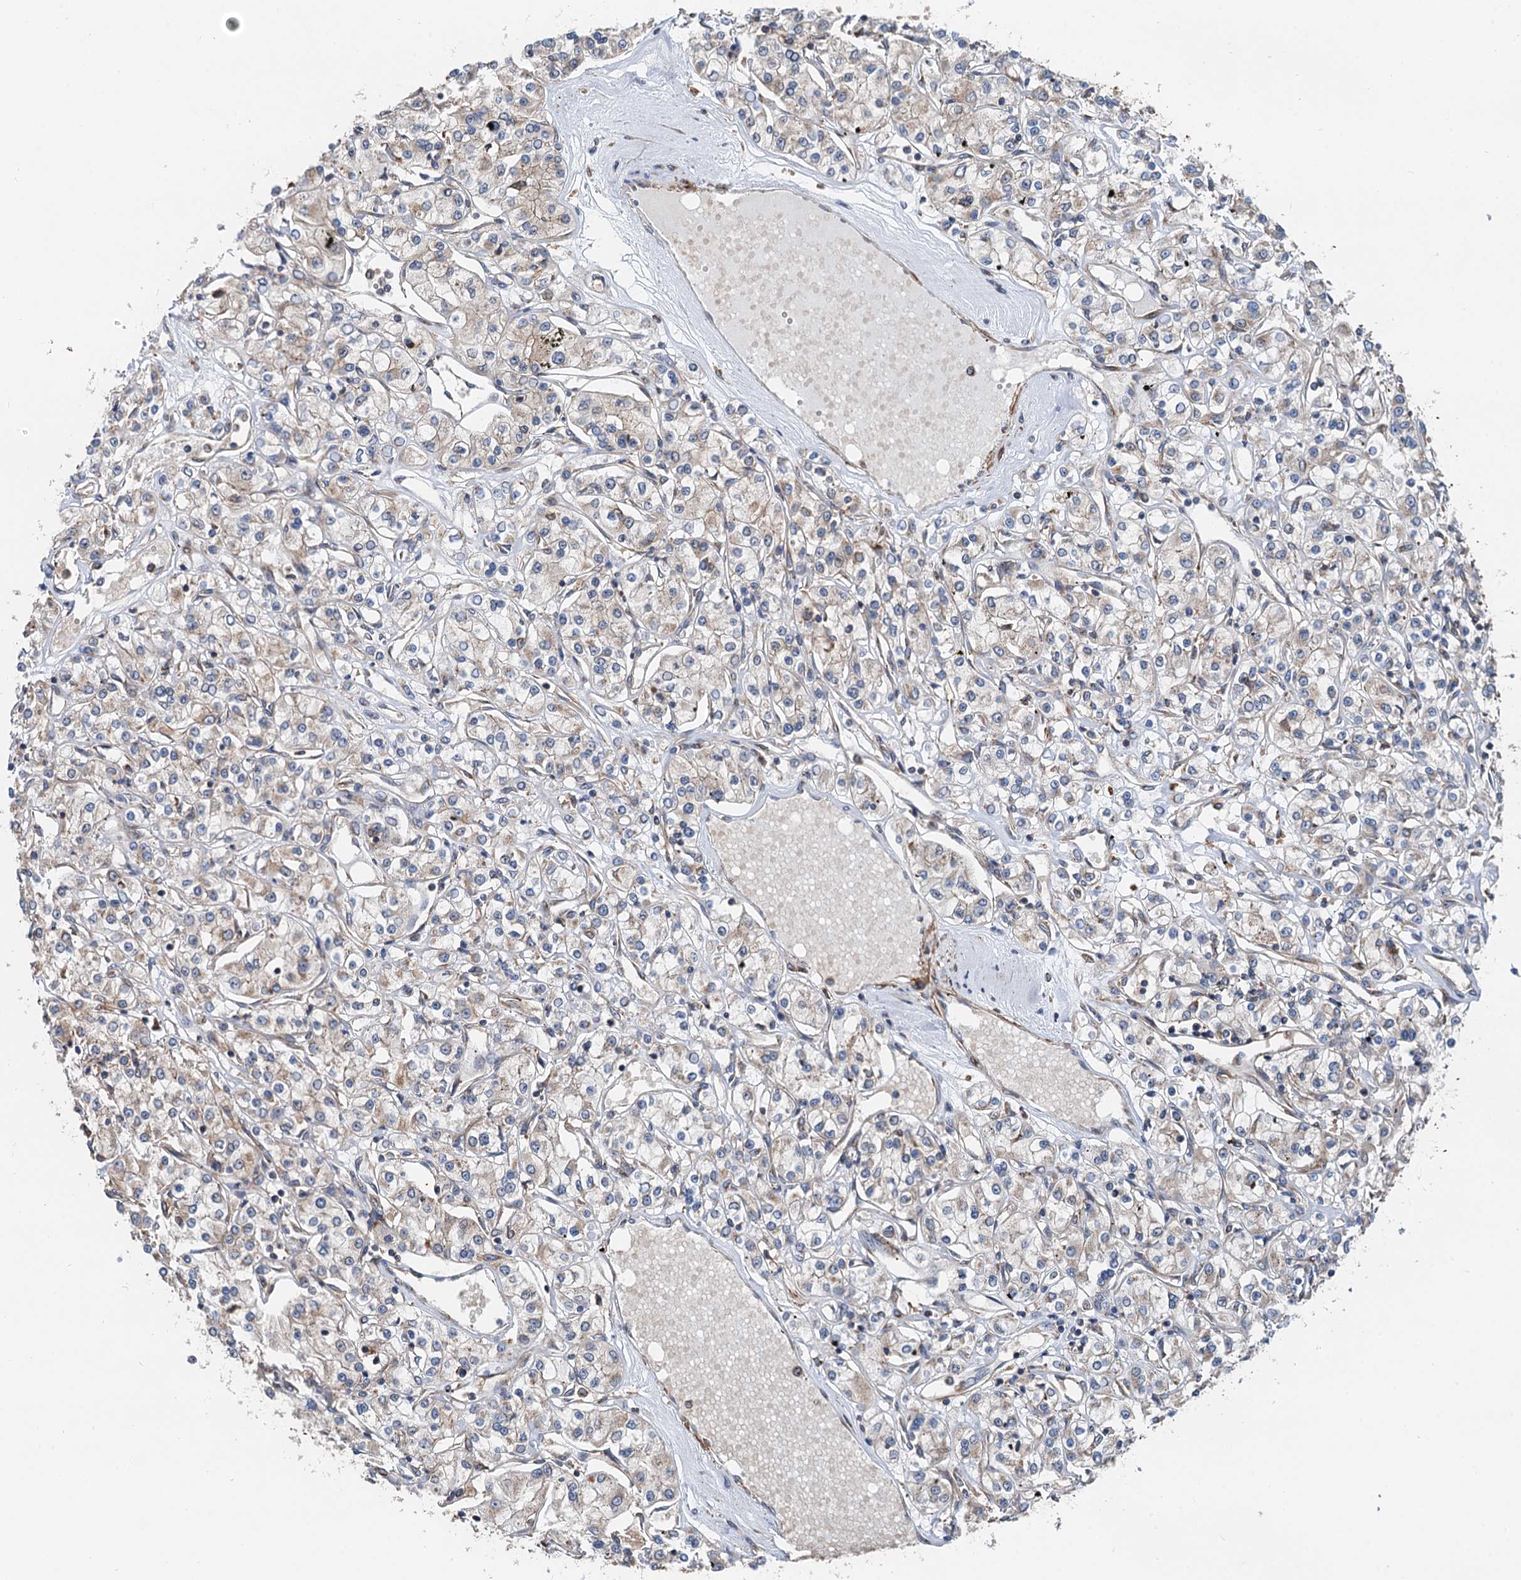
{"staining": {"intensity": "weak", "quantity": "<25%", "location": "cytoplasmic/membranous"}, "tissue": "renal cancer", "cell_type": "Tumor cells", "image_type": "cancer", "snomed": [{"axis": "morphology", "description": "Adenocarcinoma, NOS"}, {"axis": "topography", "description": "Kidney"}], "caption": "This is a image of IHC staining of renal cancer (adenocarcinoma), which shows no staining in tumor cells. Nuclei are stained in blue.", "gene": "ANKRD26", "patient": {"sex": "female", "age": 59}}